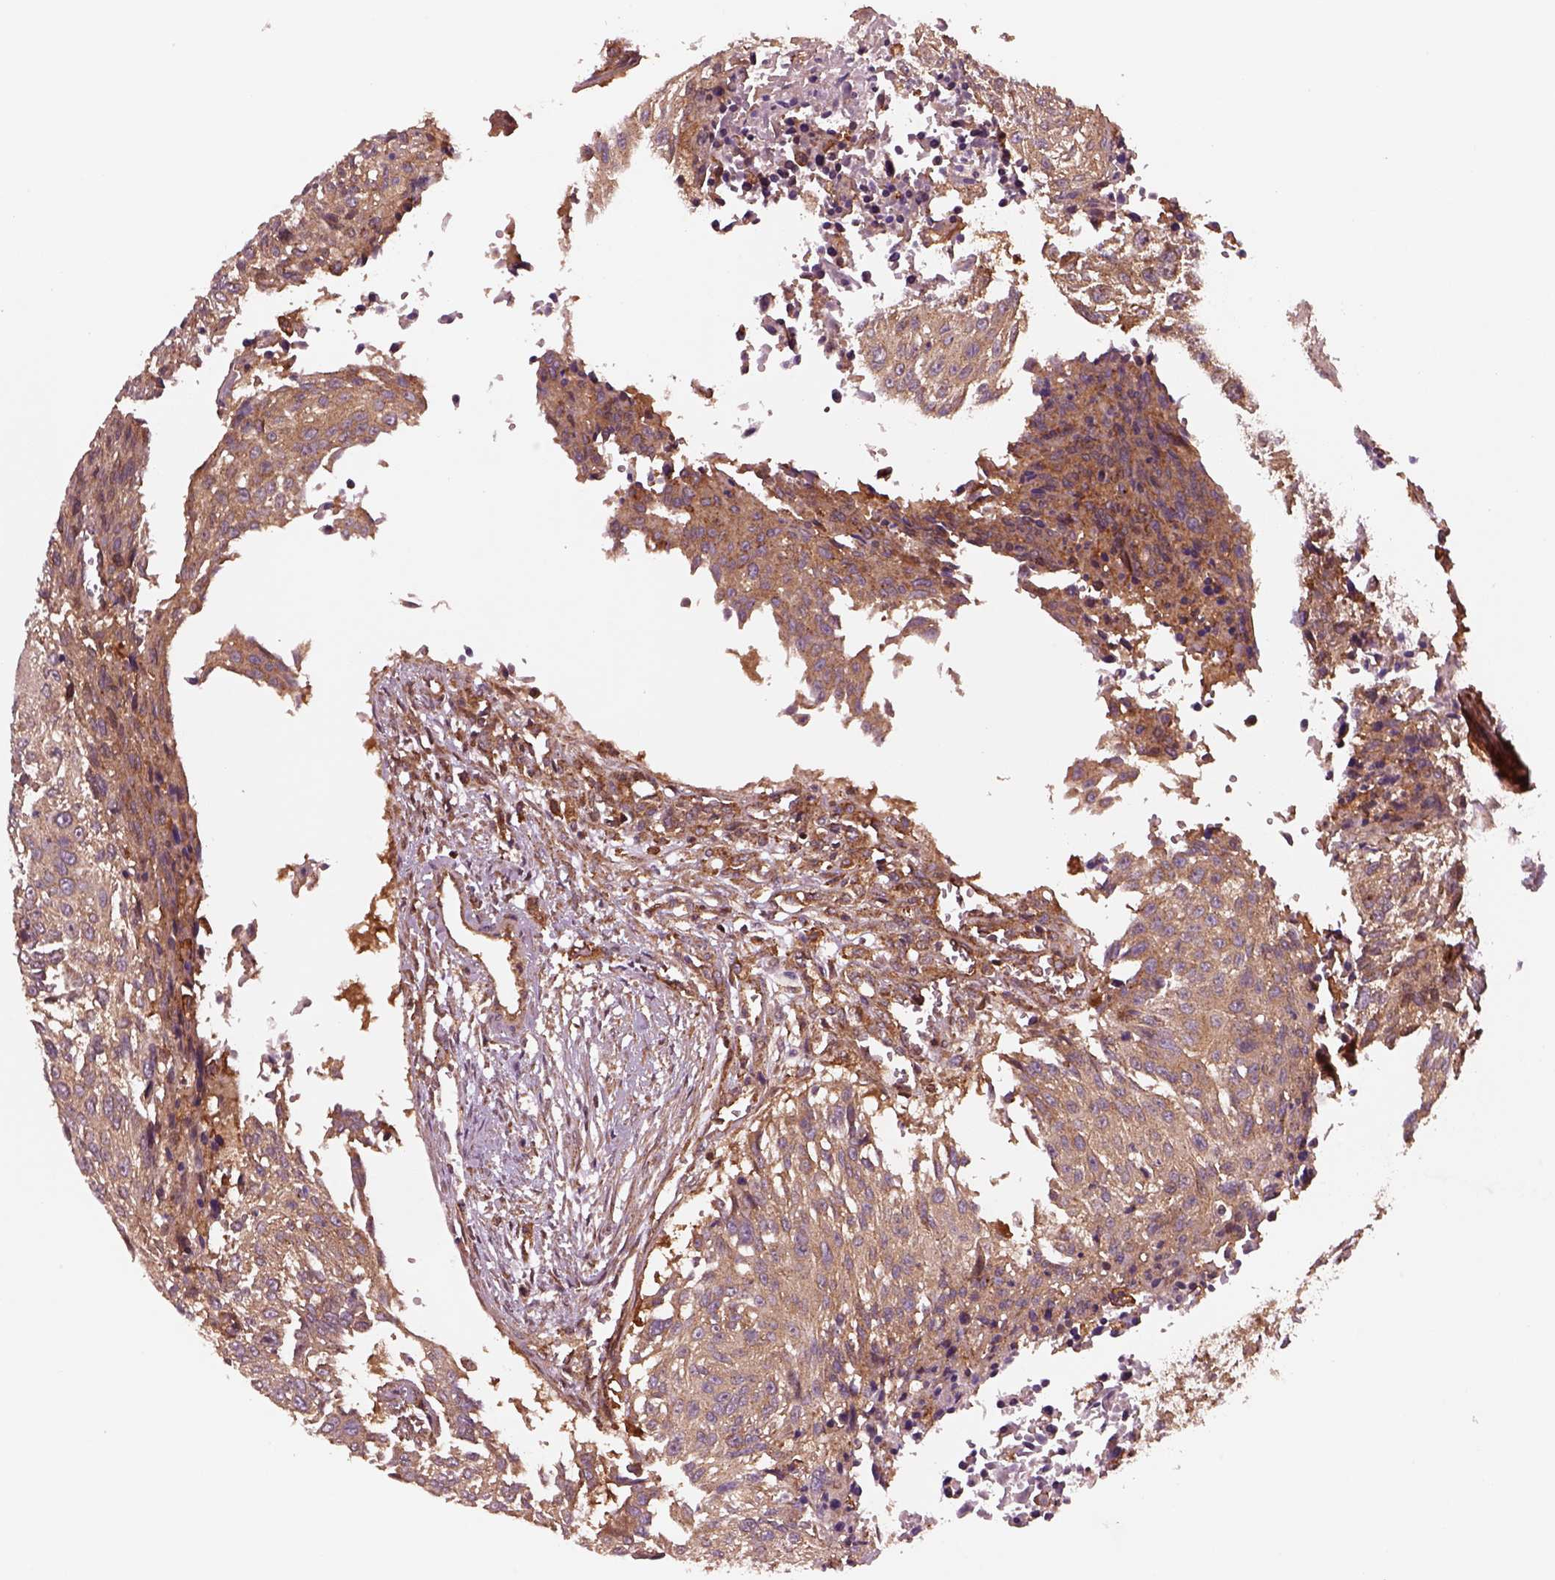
{"staining": {"intensity": "moderate", "quantity": "25%-75%", "location": "cytoplasmic/membranous"}, "tissue": "urothelial cancer", "cell_type": "Tumor cells", "image_type": "cancer", "snomed": [{"axis": "morphology", "description": "Urothelial carcinoma, NOS"}, {"axis": "topography", "description": "Urinary bladder"}], "caption": "This image shows urothelial cancer stained with immunohistochemistry to label a protein in brown. The cytoplasmic/membranous of tumor cells show moderate positivity for the protein. Nuclei are counter-stained blue.", "gene": "WASHC2A", "patient": {"sex": "male", "age": 55}}